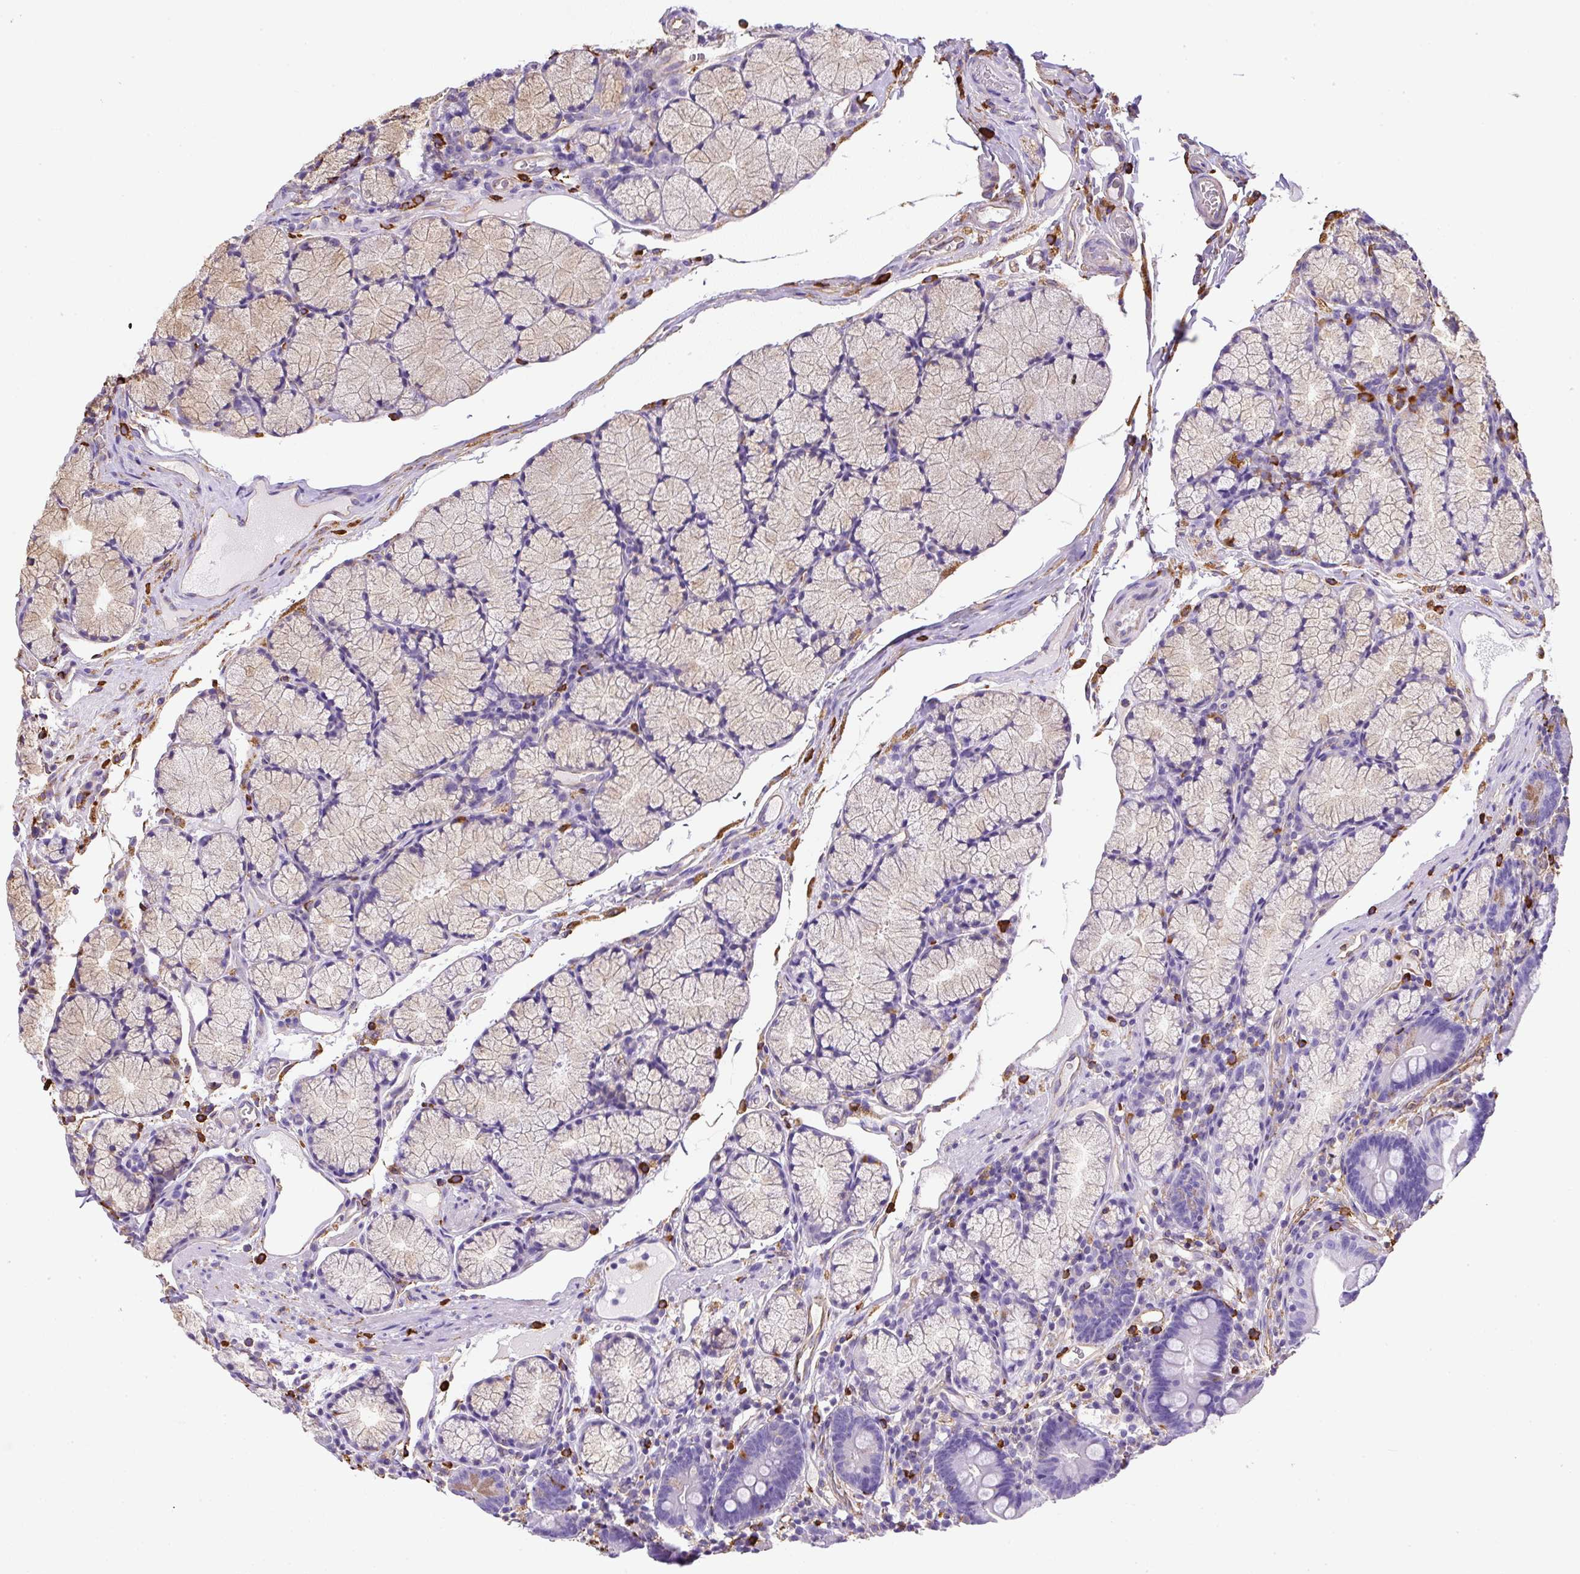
{"staining": {"intensity": "negative", "quantity": "none", "location": "none"}, "tissue": "duodenum", "cell_type": "Glandular cells", "image_type": "normal", "snomed": [{"axis": "morphology", "description": "Normal tissue, NOS"}, {"axis": "topography", "description": "Duodenum"}], "caption": "Benign duodenum was stained to show a protein in brown. There is no significant expression in glandular cells. (DAB (3,3'-diaminobenzidine) immunohistochemistry, high magnification).", "gene": "MAGEB5", "patient": {"sex": "female", "age": 67}}